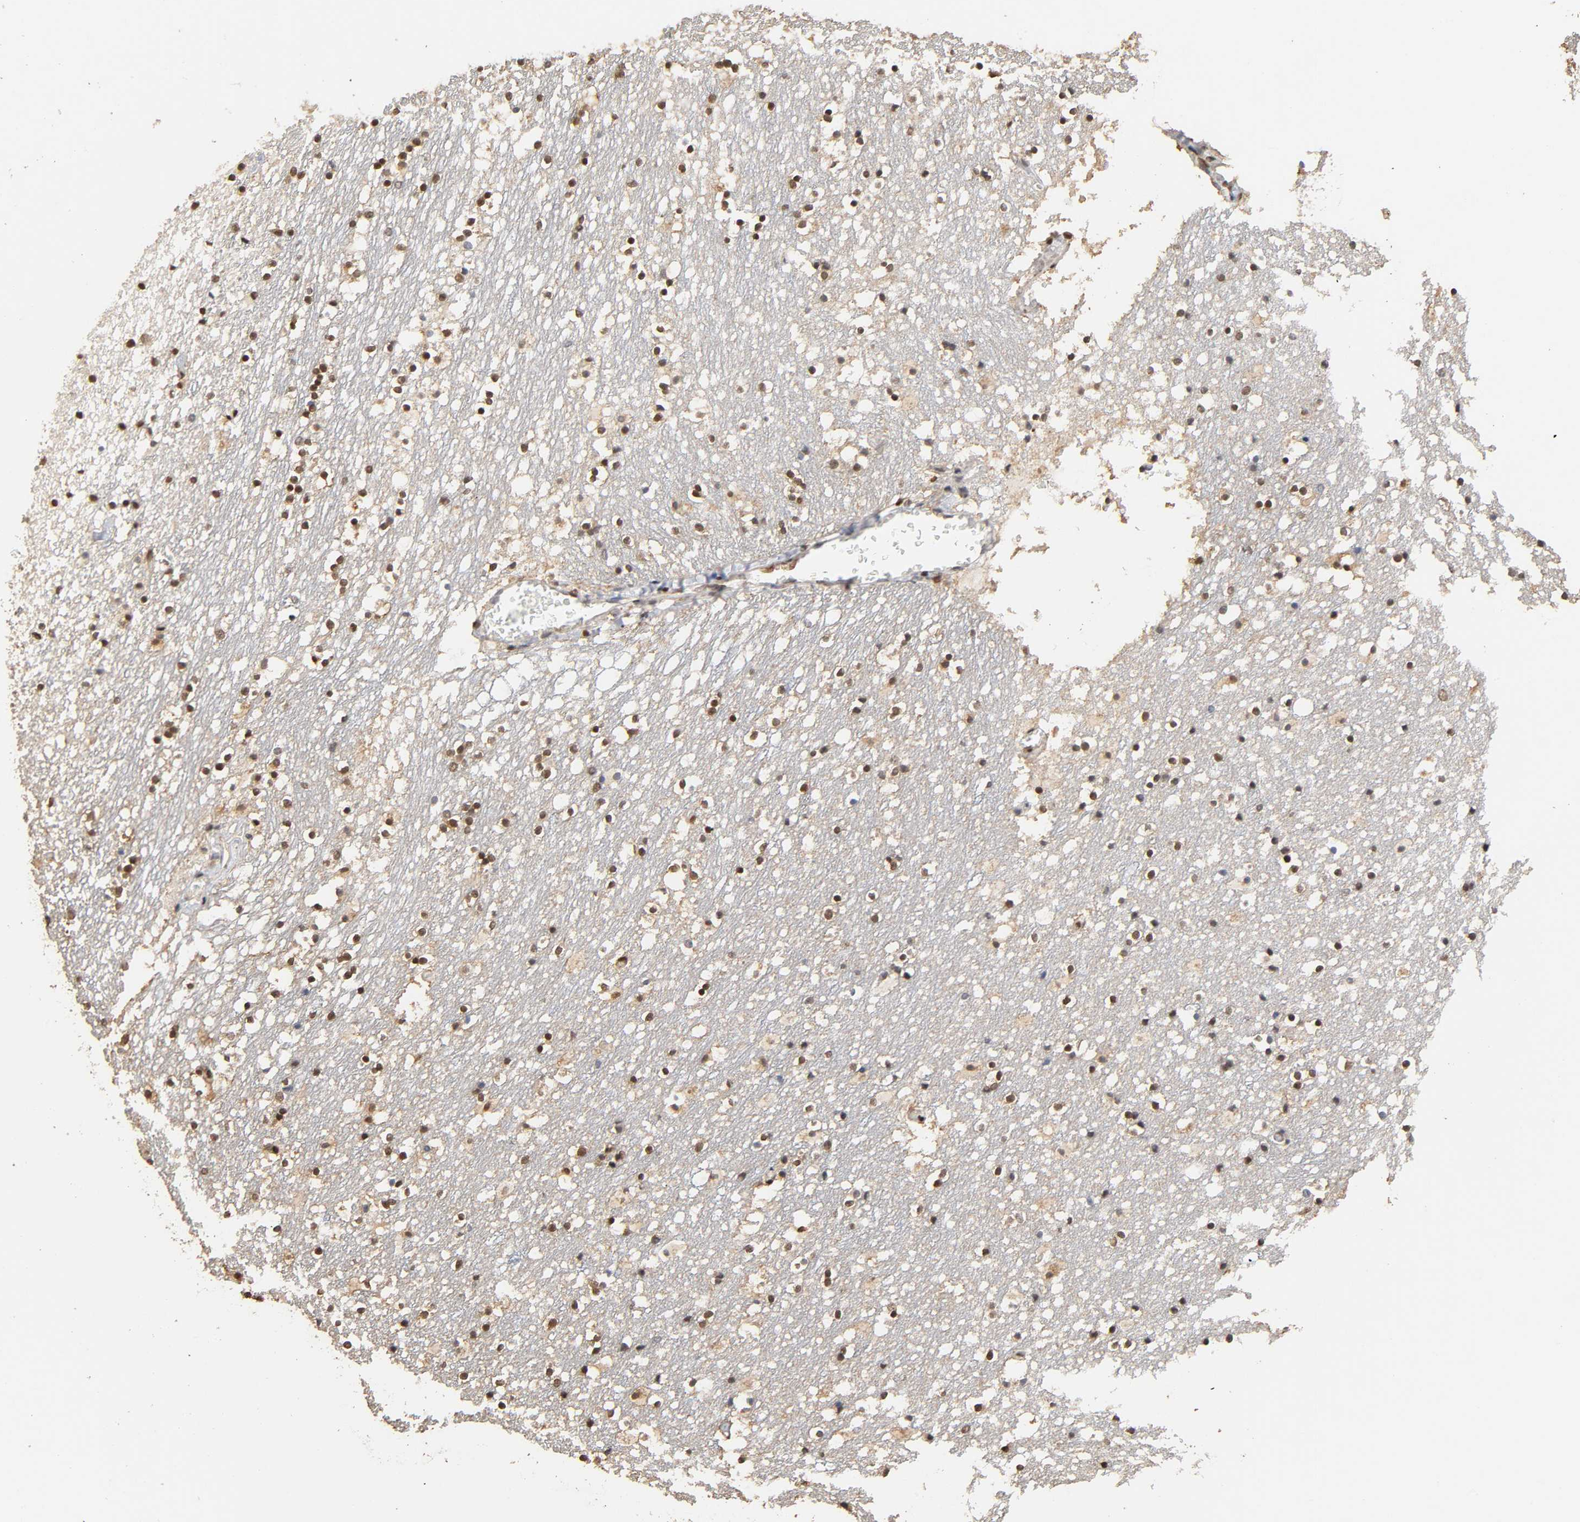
{"staining": {"intensity": "moderate", "quantity": ">75%", "location": "nuclear"}, "tissue": "caudate", "cell_type": "Glial cells", "image_type": "normal", "snomed": [{"axis": "morphology", "description": "Normal tissue, NOS"}, {"axis": "topography", "description": "Lateral ventricle wall"}], "caption": "High-magnification brightfield microscopy of benign caudate stained with DAB (3,3'-diaminobenzidine) (brown) and counterstained with hematoxylin (blue). glial cells exhibit moderate nuclear positivity is seen in approximately>75% of cells.", "gene": "ZNF384", "patient": {"sex": "male", "age": 45}}